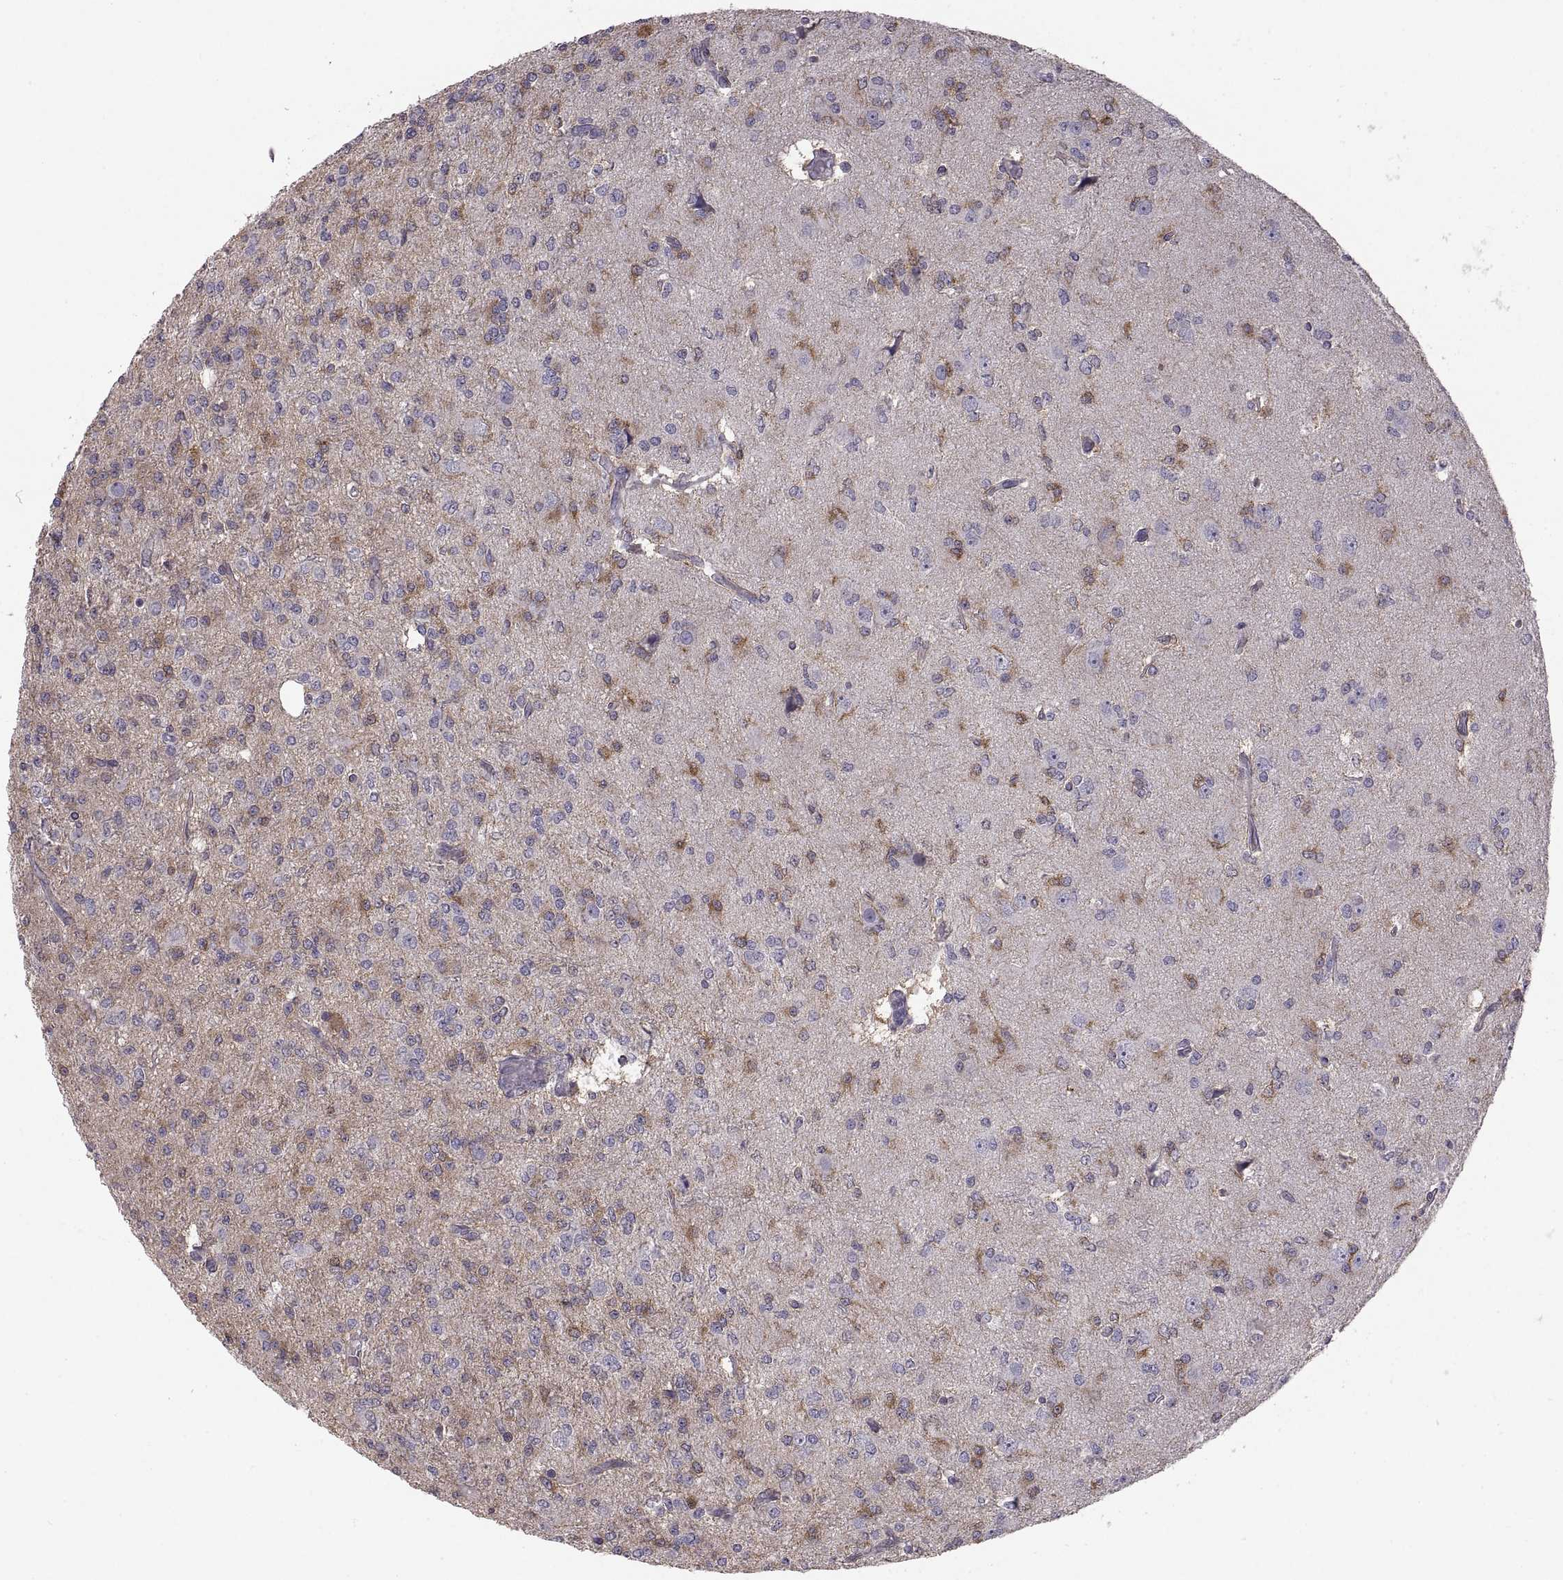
{"staining": {"intensity": "negative", "quantity": "none", "location": "none"}, "tissue": "glioma", "cell_type": "Tumor cells", "image_type": "cancer", "snomed": [{"axis": "morphology", "description": "Glioma, malignant, Low grade"}, {"axis": "topography", "description": "Brain"}], "caption": "Protein analysis of glioma exhibits no significant expression in tumor cells.", "gene": "EZR", "patient": {"sex": "male", "age": 27}}